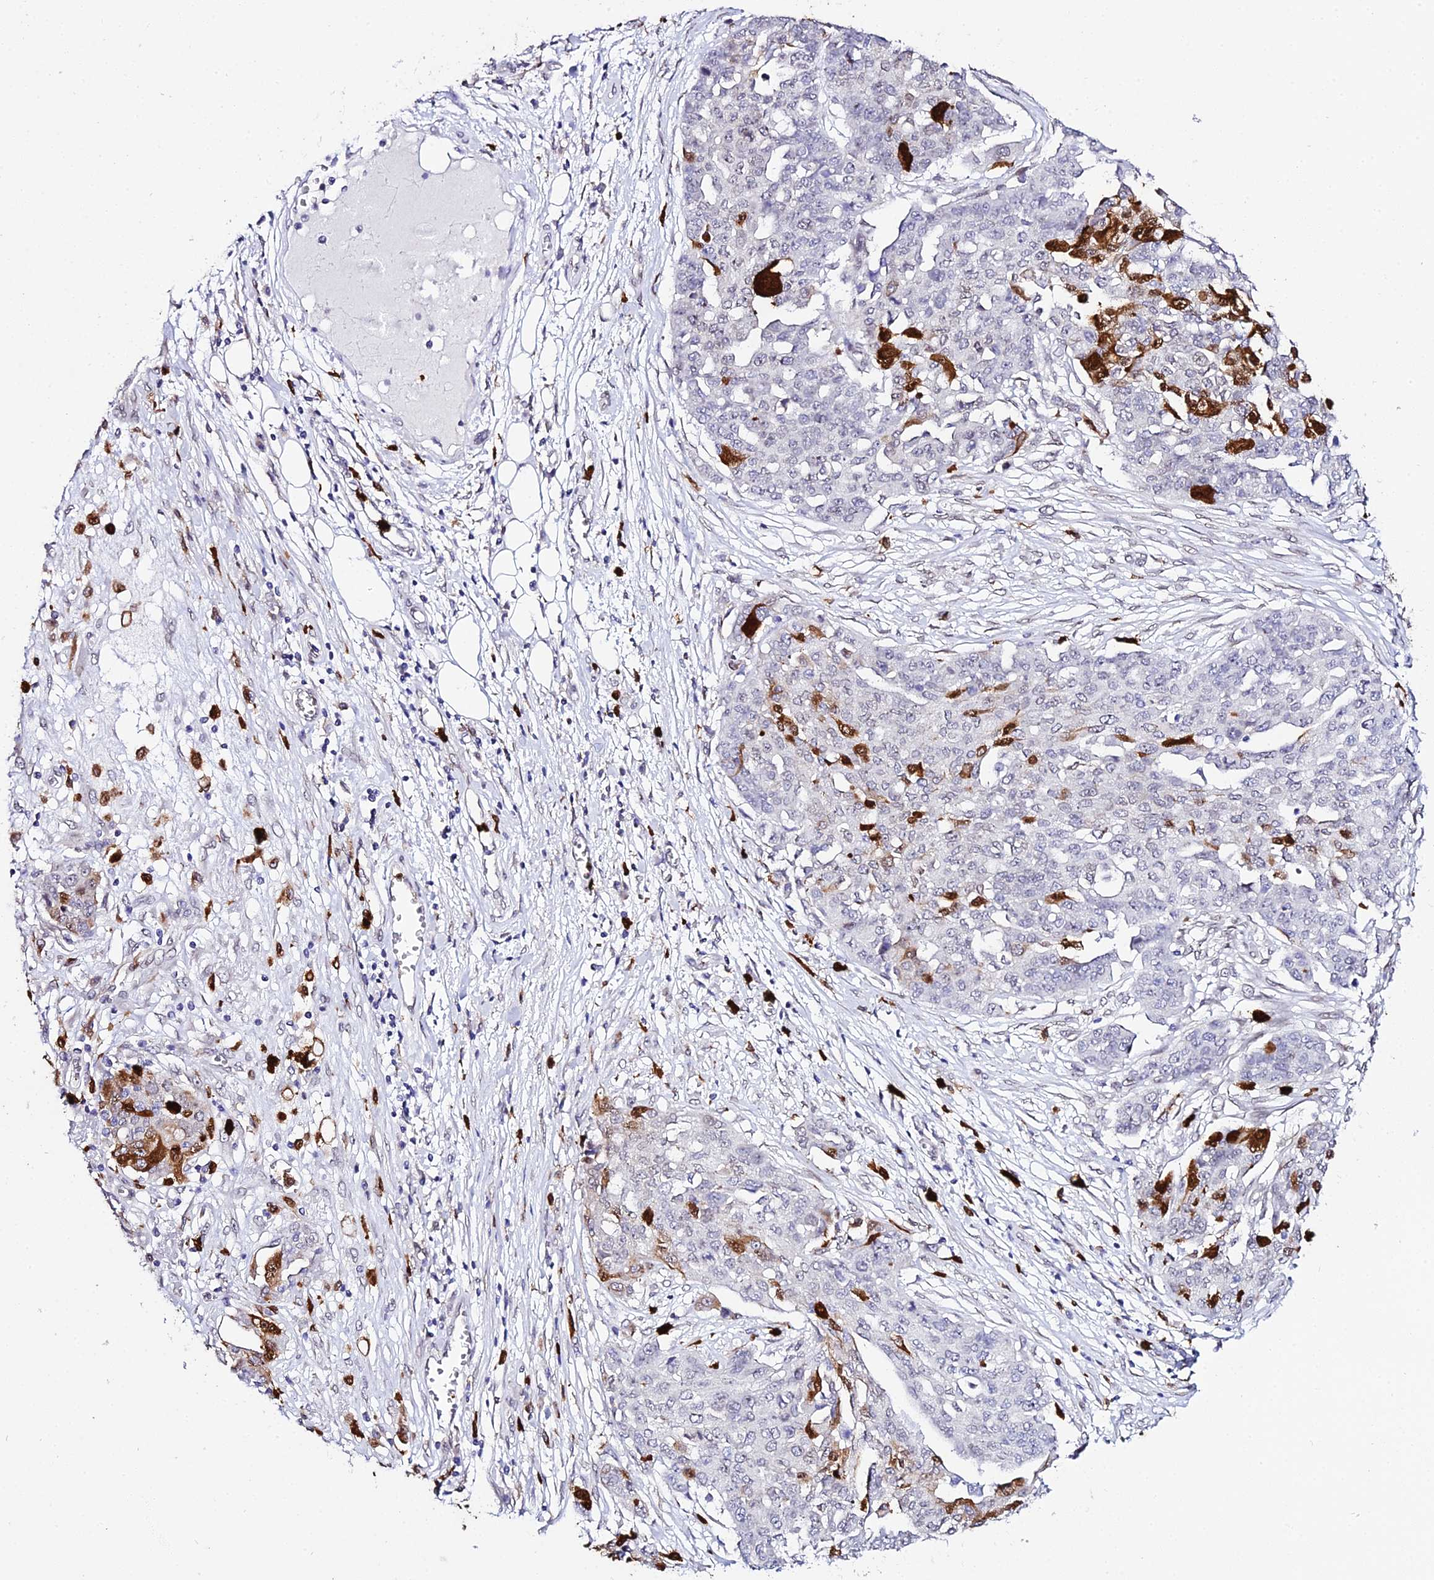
{"staining": {"intensity": "moderate", "quantity": "<25%", "location": "cytoplasmic/membranous,nuclear"}, "tissue": "ovarian cancer", "cell_type": "Tumor cells", "image_type": "cancer", "snomed": [{"axis": "morphology", "description": "Cystadenocarcinoma, serous, NOS"}, {"axis": "topography", "description": "Soft tissue"}, {"axis": "topography", "description": "Ovary"}], "caption": "Serous cystadenocarcinoma (ovarian) stained for a protein (brown) displays moderate cytoplasmic/membranous and nuclear positive staining in about <25% of tumor cells.", "gene": "MCM10", "patient": {"sex": "female", "age": 57}}